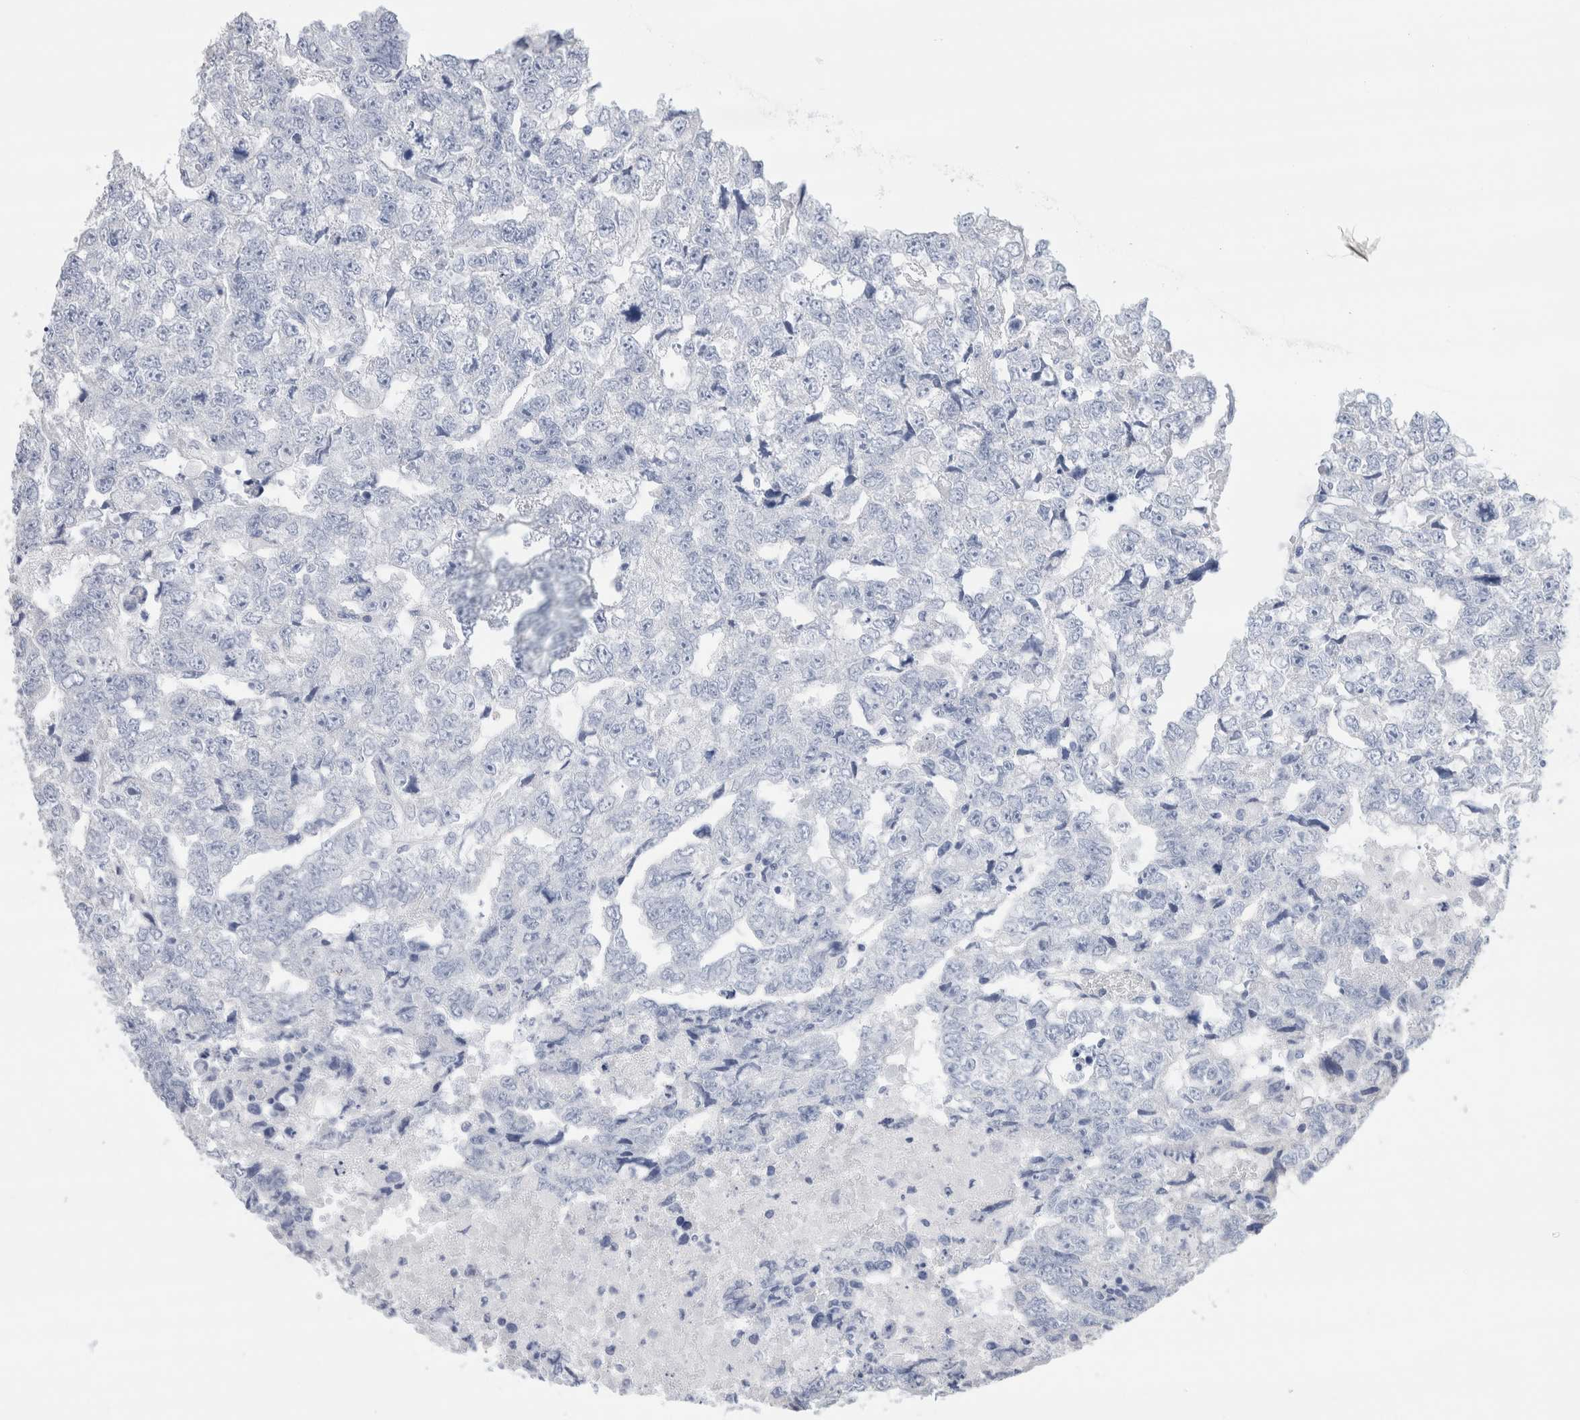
{"staining": {"intensity": "negative", "quantity": "none", "location": "none"}, "tissue": "testis cancer", "cell_type": "Tumor cells", "image_type": "cancer", "snomed": [{"axis": "morphology", "description": "Carcinoma, Embryonal, NOS"}, {"axis": "topography", "description": "Testis"}], "caption": "DAB (3,3'-diaminobenzidine) immunohistochemical staining of embryonal carcinoma (testis) shows no significant staining in tumor cells. (DAB immunohistochemistry (IHC) visualized using brightfield microscopy, high magnification).", "gene": "ECHDC2", "patient": {"sex": "male", "age": 36}}